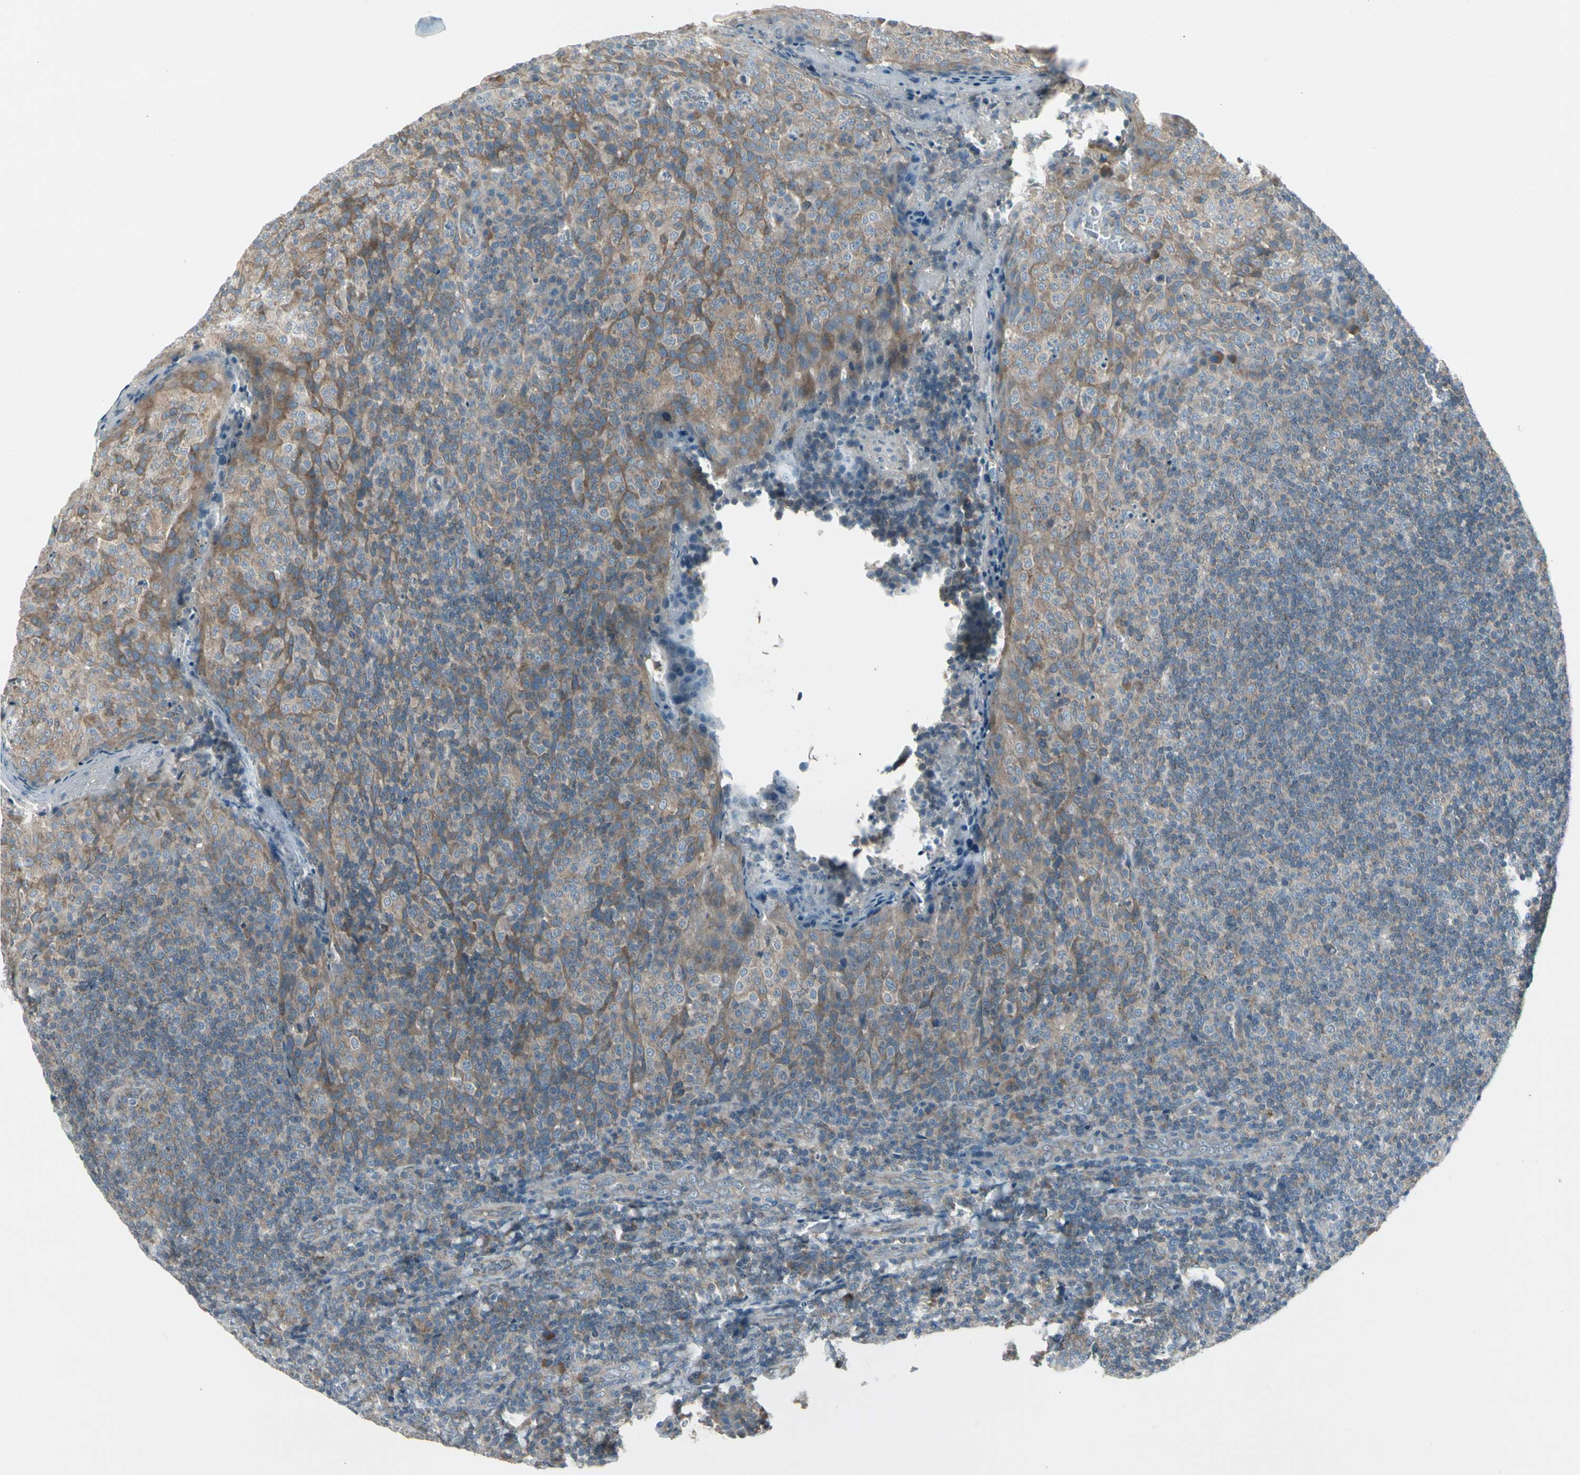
{"staining": {"intensity": "moderate", "quantity": ">75%", "location": "cytoplasmic/membranous"}, "tissue": "tonsil", "cell_type": "Germinal center cells", "image_type": "normal", "snomed": [{"axis": "morphology", "description": "Normal tissue, NOS"}, {"axis": "topography", "description": "Tonsil"}], "caption": "An IHC image of normal tissue is shown. Protein staining in brown labels moderate cytoplasmic/membranous positivity in tonsil within germinal center cells. (Brightfield microscopy of DAB IHC at high magnification).", "gene": "PANK2", "patient": {"sex": "male", "age": 17}}